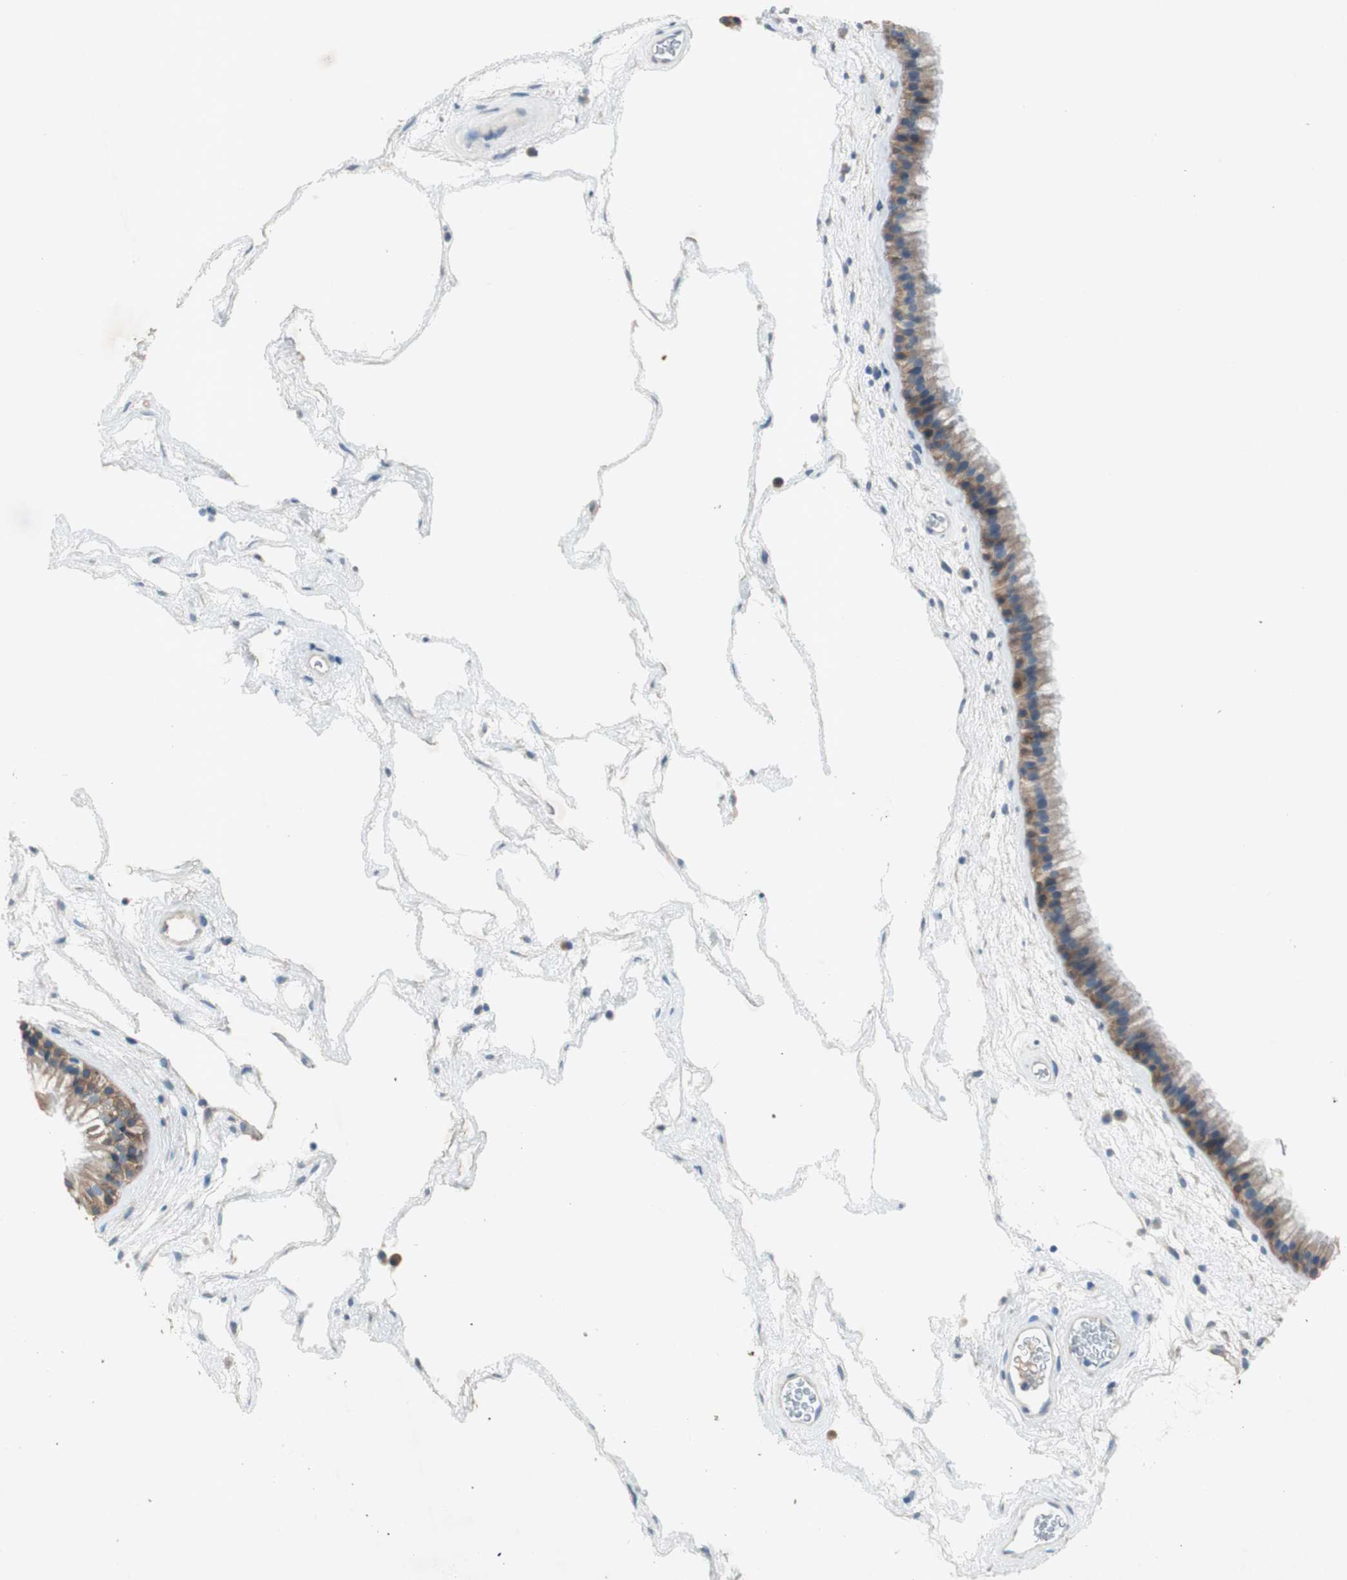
{"staining": {"intensity": "moderate", "quantity": ">75%", "location": "cytoplasmic/membranous"}, "tissue": "nasopharynx", "cell_type": "Respiratory epithelial cells", "image_type": "normal", "snomed": [{"axis": "morphology", "description": "Normal tissue, NOS"}, {"axis": "morphology", "description": "Inflammation, NOS"}, {"axis": "topography", "description": "Nasopharynx"}], "caption": "Protein staining of unremarkable nasopharynx reveals moderate cytoplasmic/membranous staining in about >75% of respiratory epithelial cells. (DAB (3,3'-diaminobenzidine) IHC, brown staining for protein, blue staining for nuclei).", "gene": "PRRG4", "patient": {"sex": "male", "age": 48}}